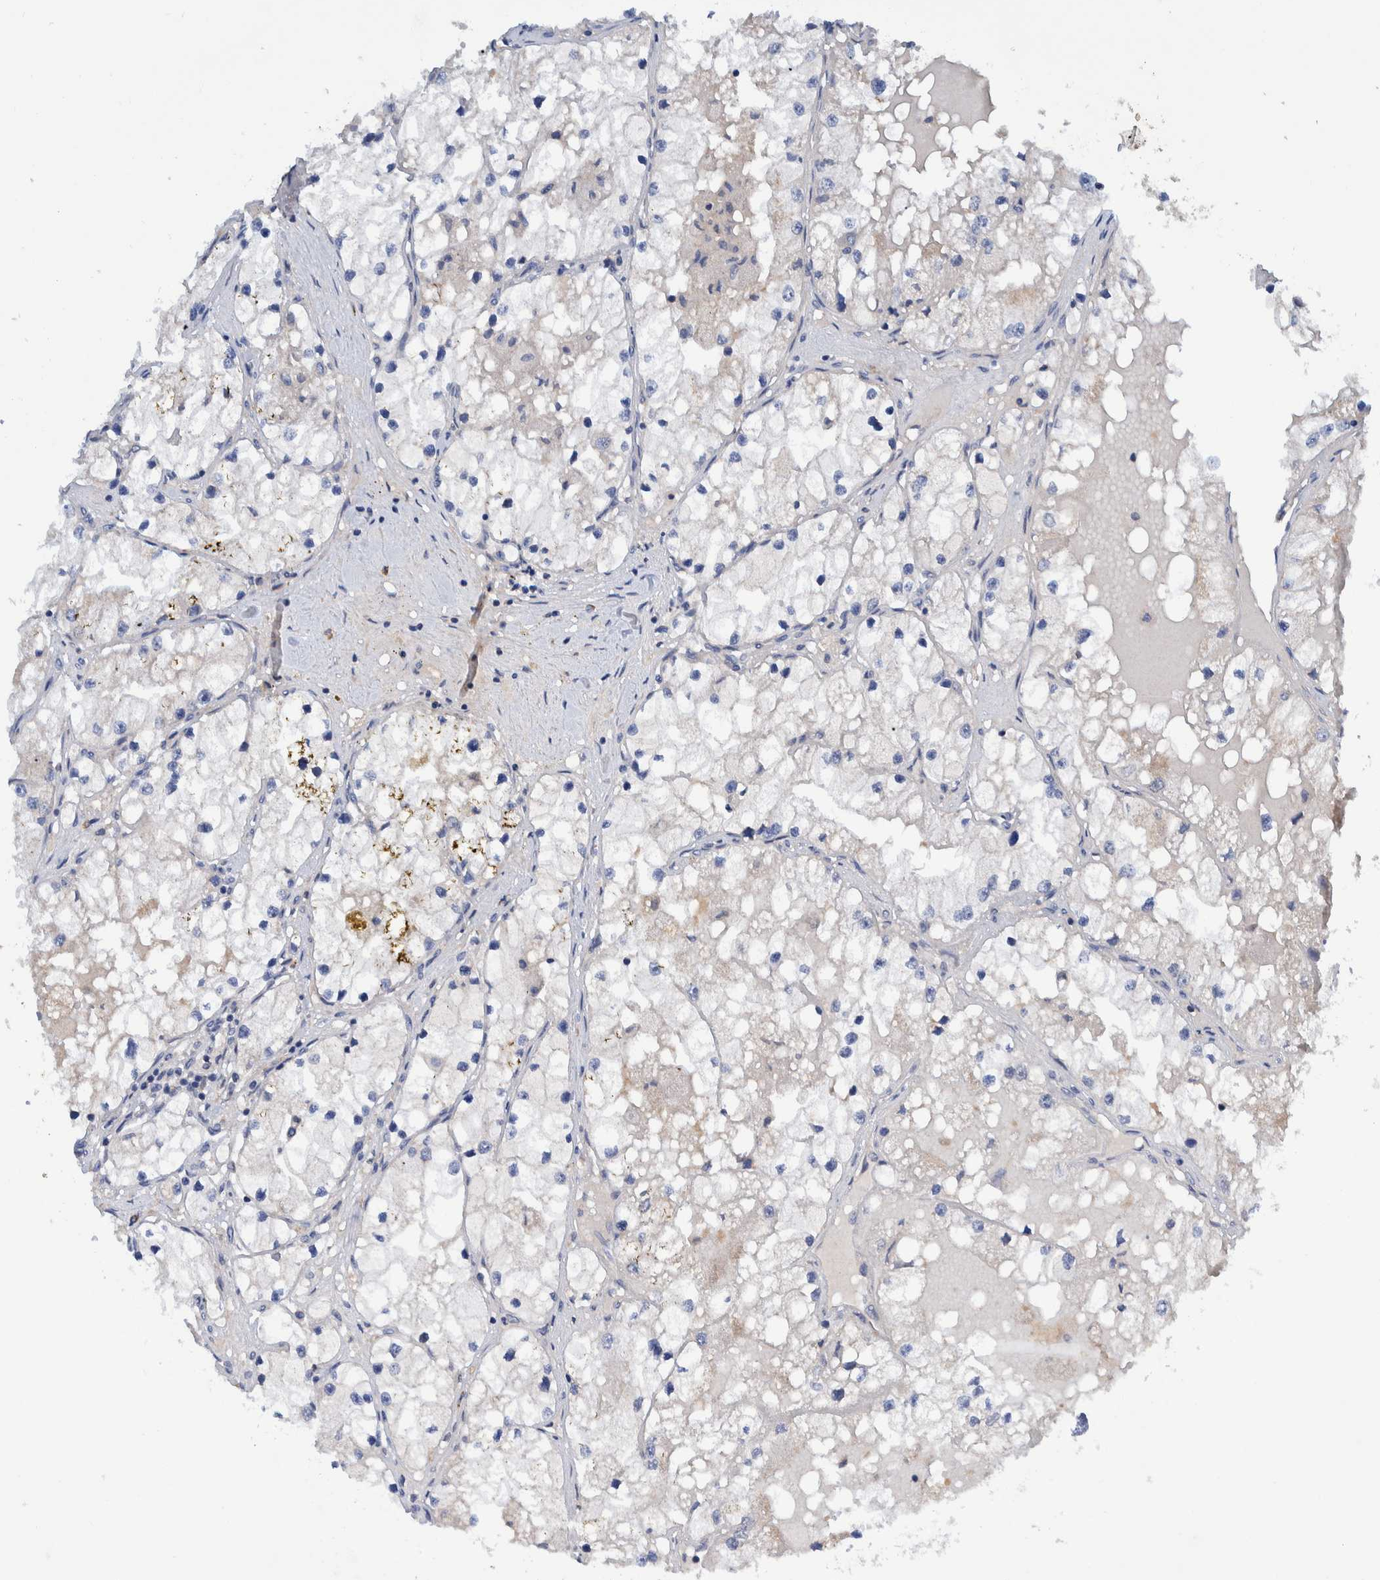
{"staining": {"intensity": "negative", "quantity": "none", "location": "none"}, "tissue": "renal cancer", "cell_type": "Tumor cells", "image_type": "cancer", "snomed": [{"axis": "morphology", "description": "Adenocarcinoma, NOS"}, {"axis": "topography", "description": "Kidney"}], "caption": "Renal adenocarcinoma stained for a protein using immunohistochemistry displays no staining tumor cells.", "gene": "PLPBP", "patient": {"sex": "male", "age": 68}}